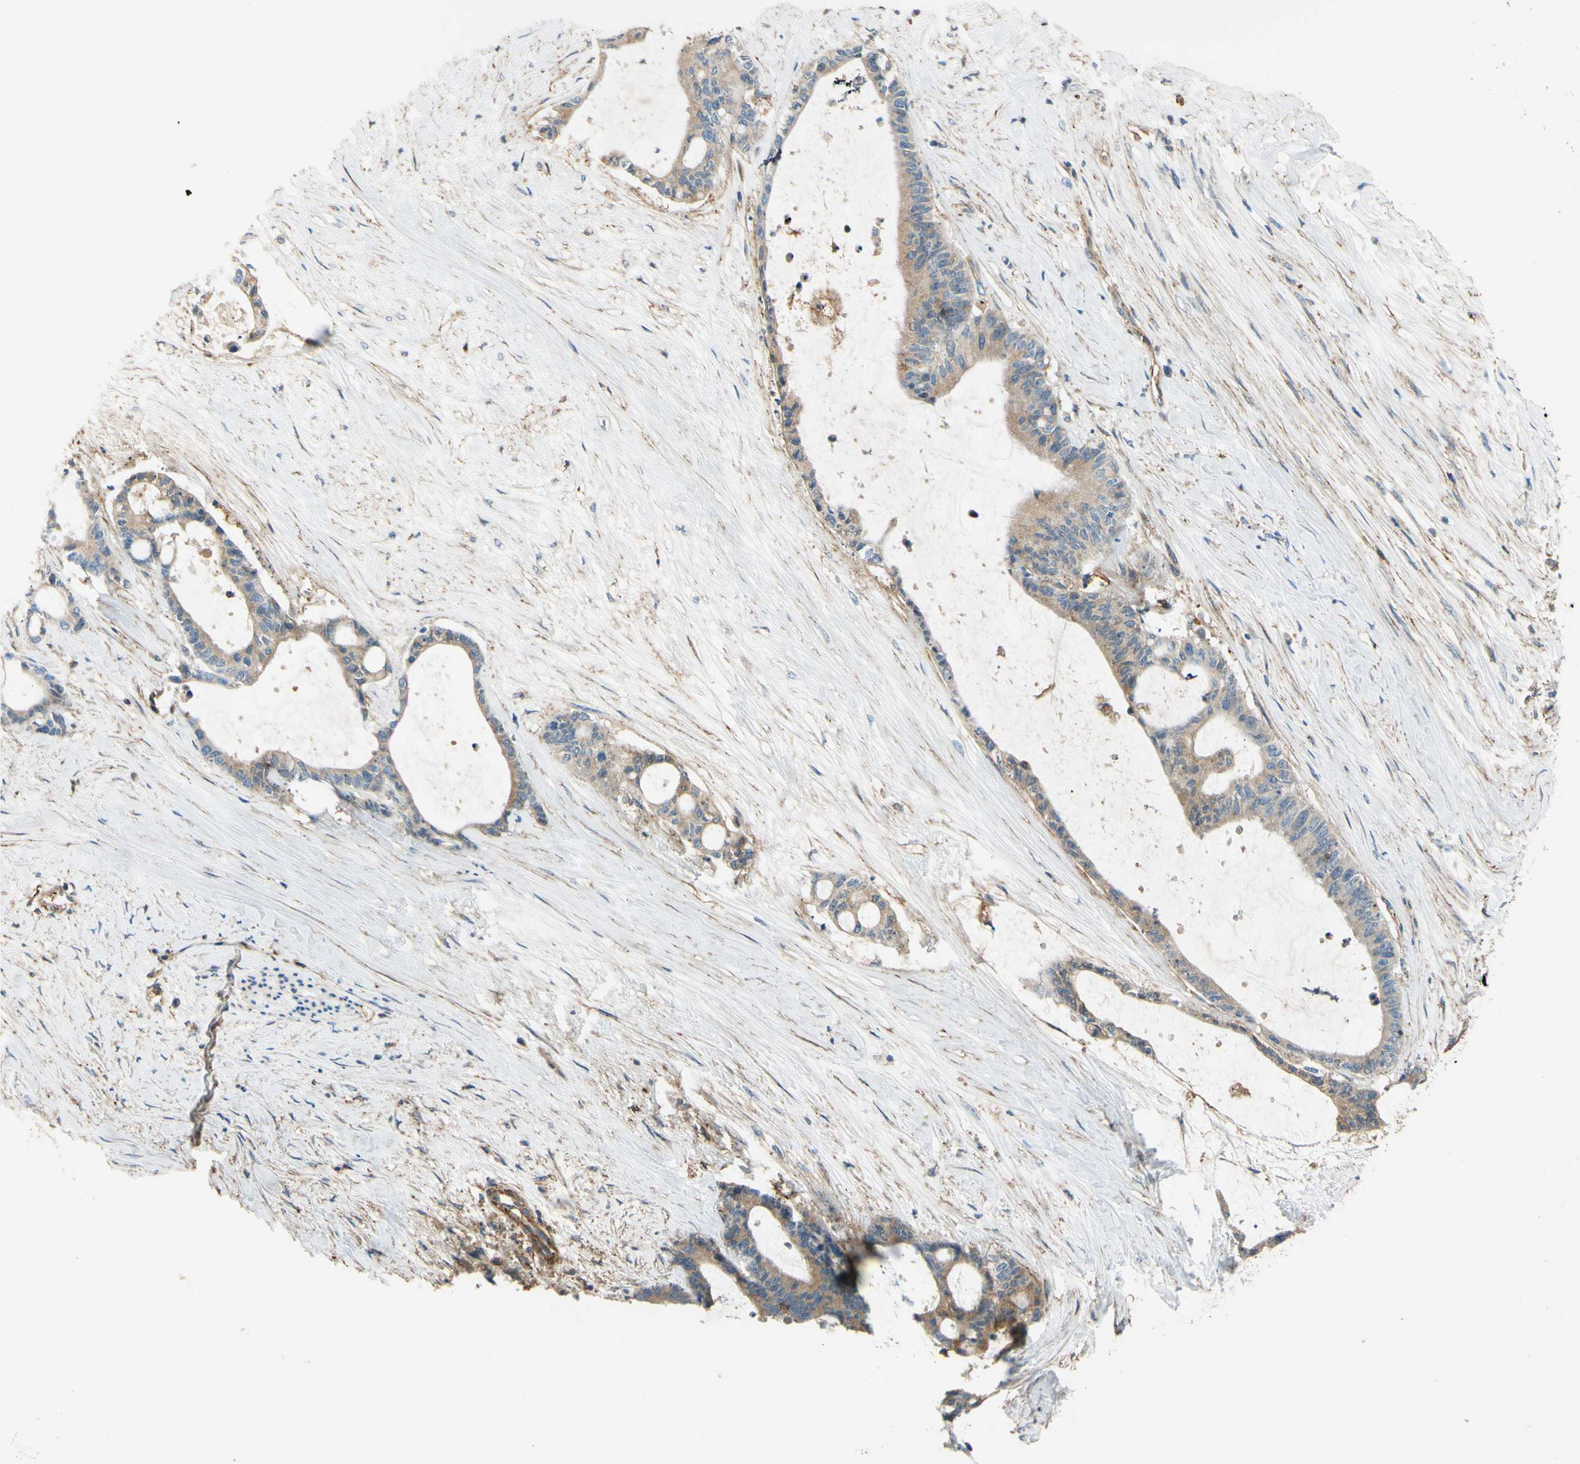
{"staining": {"intensity": "weak", "quantity": ">75%", "location": "cytoplasmic/membranous"}, "tissue": "liver cancer", "cell_type": "Tumor cells", "image_type": "cancer", "snomed": [{"axis": "morphology", "description": "Cholangiocarcinoma"}, {"axis": "topography", "description": "Liver"}], "caption": "Immunohistochemical staining of cholangiocarcinoma (liver) displays low levels of weak cytoplasmic/membranous protein staining in approximately >75% of tumor cells.", "gene": "POR", "patient": {"sex": "female", "age": 73}}